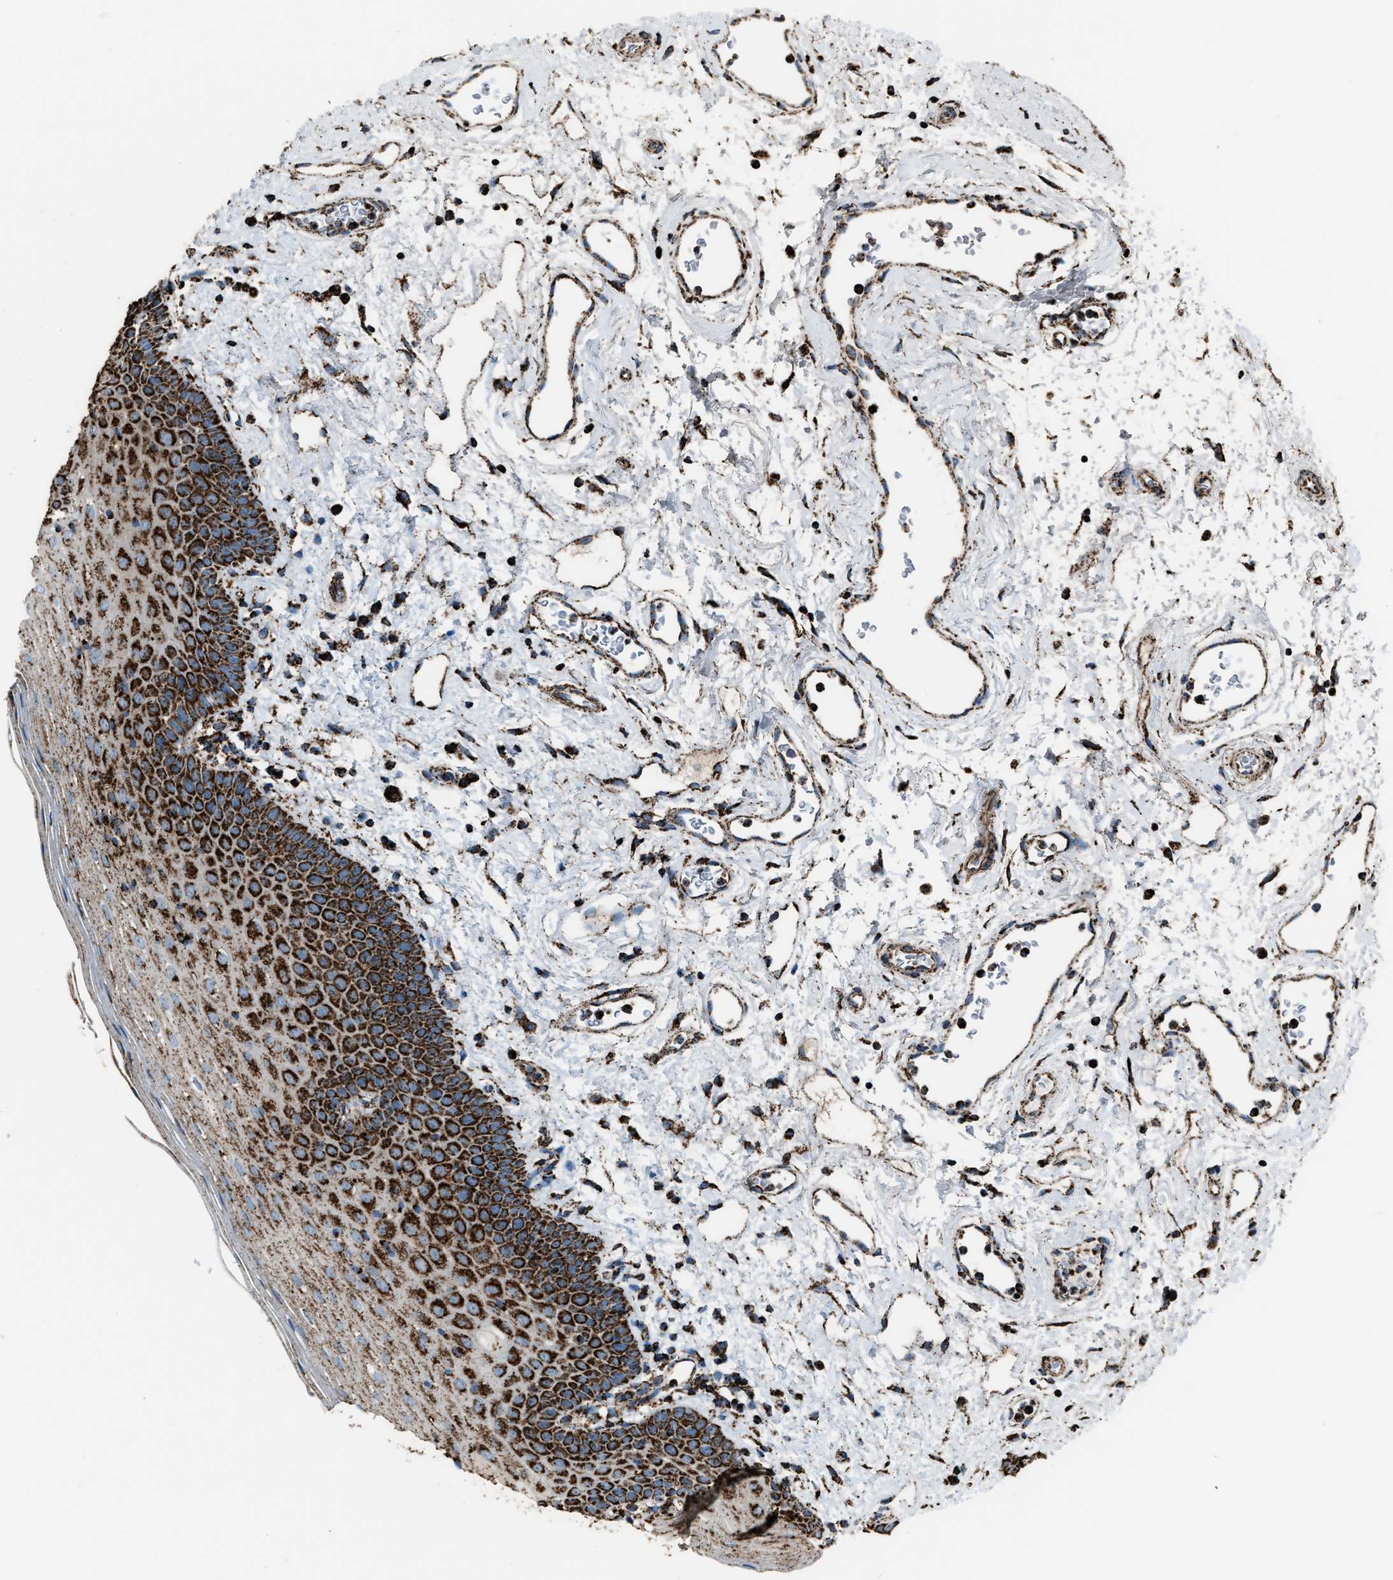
{"staining": {"intensity": "strong", "quantity": ">75%", "location": "cytoplasmic/membranous"}, "tissue": "oral mucosa", "cell_type": "Squamous epithelial cells", "image_type": "normal", "snomed": [{"axis": "morphology", "description": "Normal tissue, NOS"}, {"axis": "topography", "description": "Oral tissue"}], "caption": "Strong cytoplasmic/membranous staining for a protein is seen in about >75% of squamous epithelial cells of benign oral mucosa using immunohistochemistry (IHC).", "gene": "MDH2", "patient": {"sex": "male", "age": 66}}